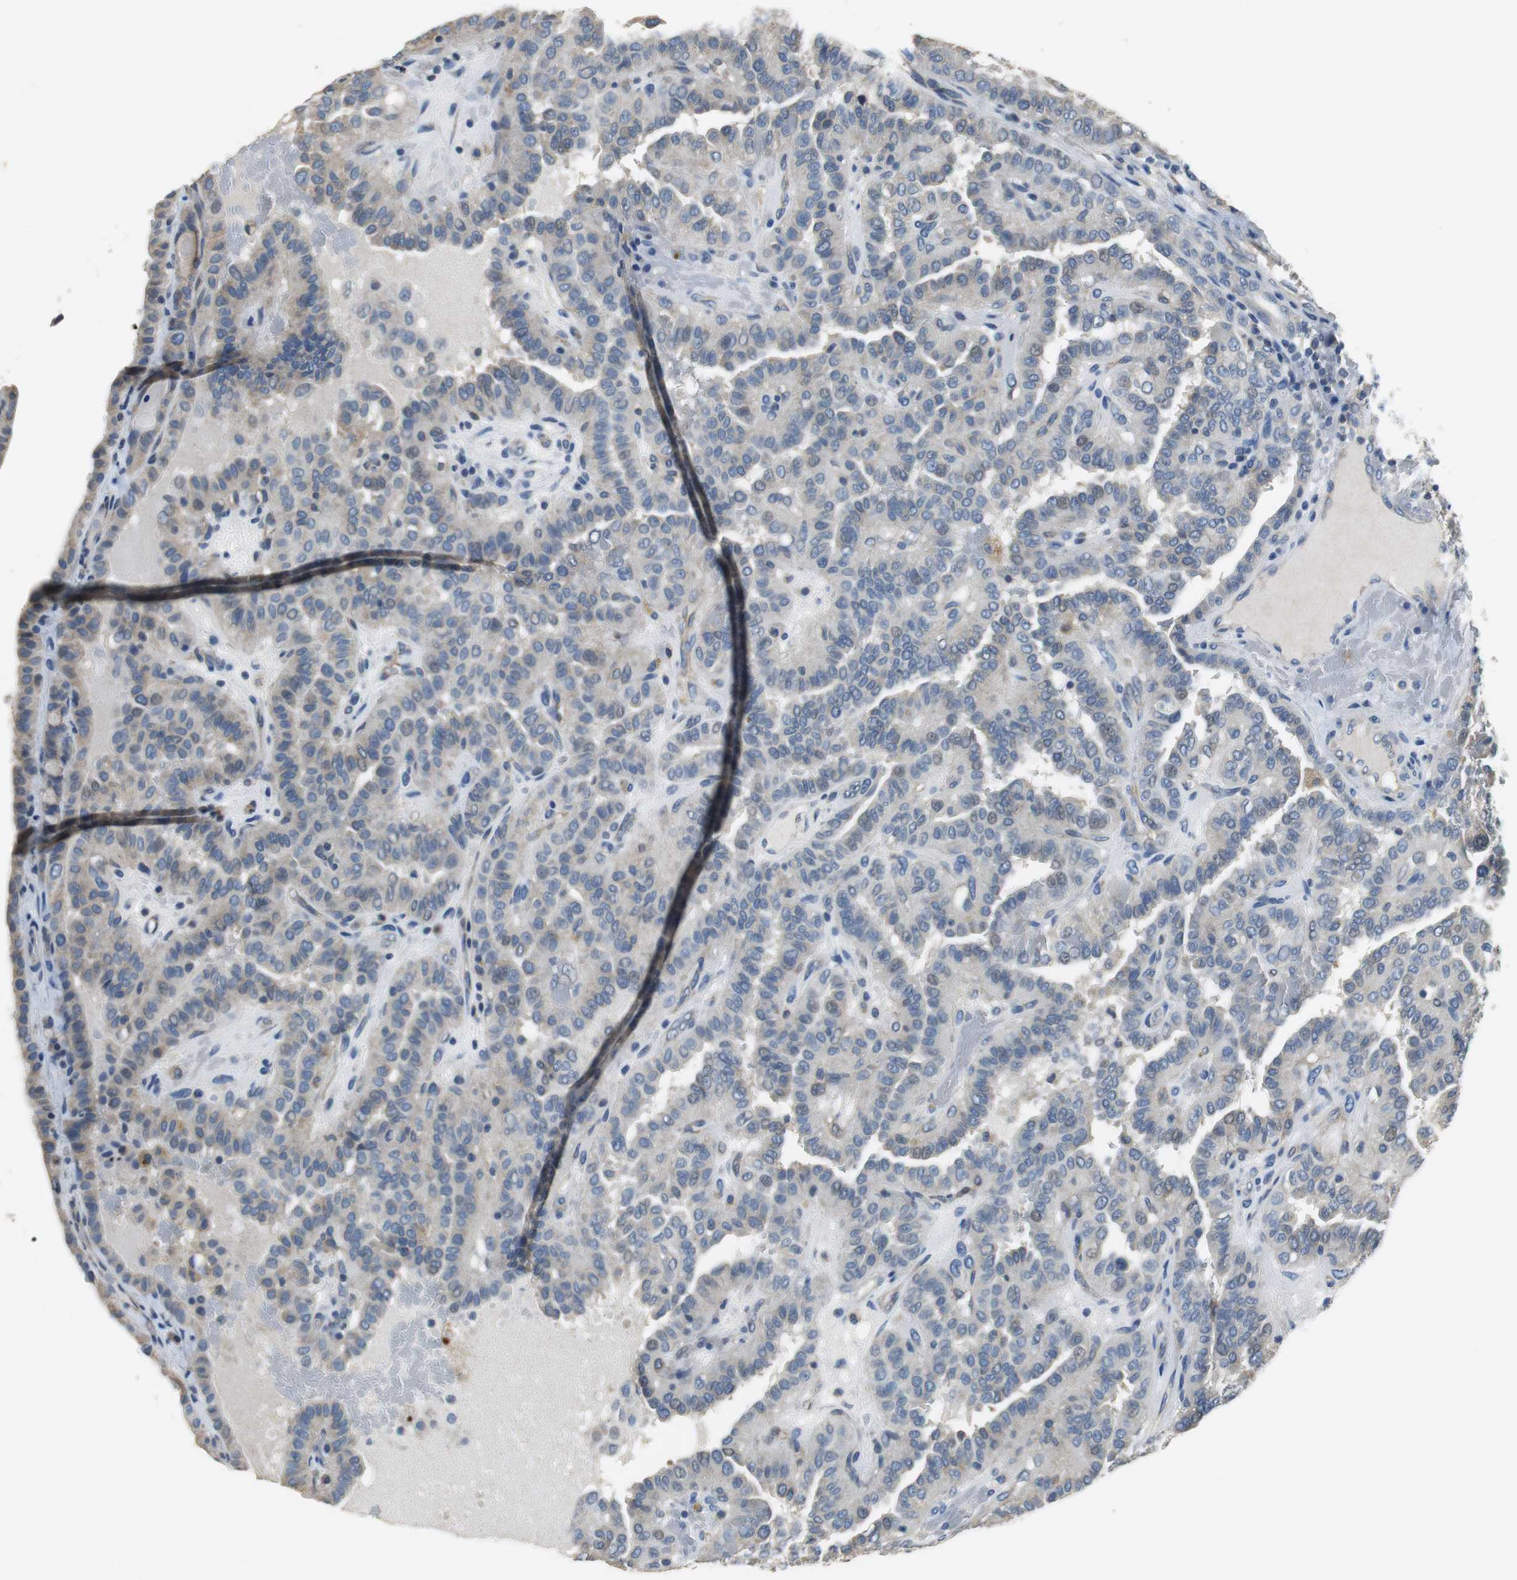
{"staining": {"intensity": "weak", "quantity": "25%-75%", "location": "cytoplasmic/membranous"}, "tissue": "thyroid cancer", "cell_type": "Tumor cells", "image_type": "cancer", "snomed": [{"axis": "morphology", "description": "Papillary adenocarcinoma, NOS"}, {"axis": "topography", "description": "Thyroid gland"}], "caption": "Thyroid cancer tissue demonstrates weak cytoplasmic/membranous positivity in approximately 25%-75% of tumor cells, visualized by immunohistochemistry.", "gene": "MTIF2", "patient": {"sex": "male", "age": 77}}